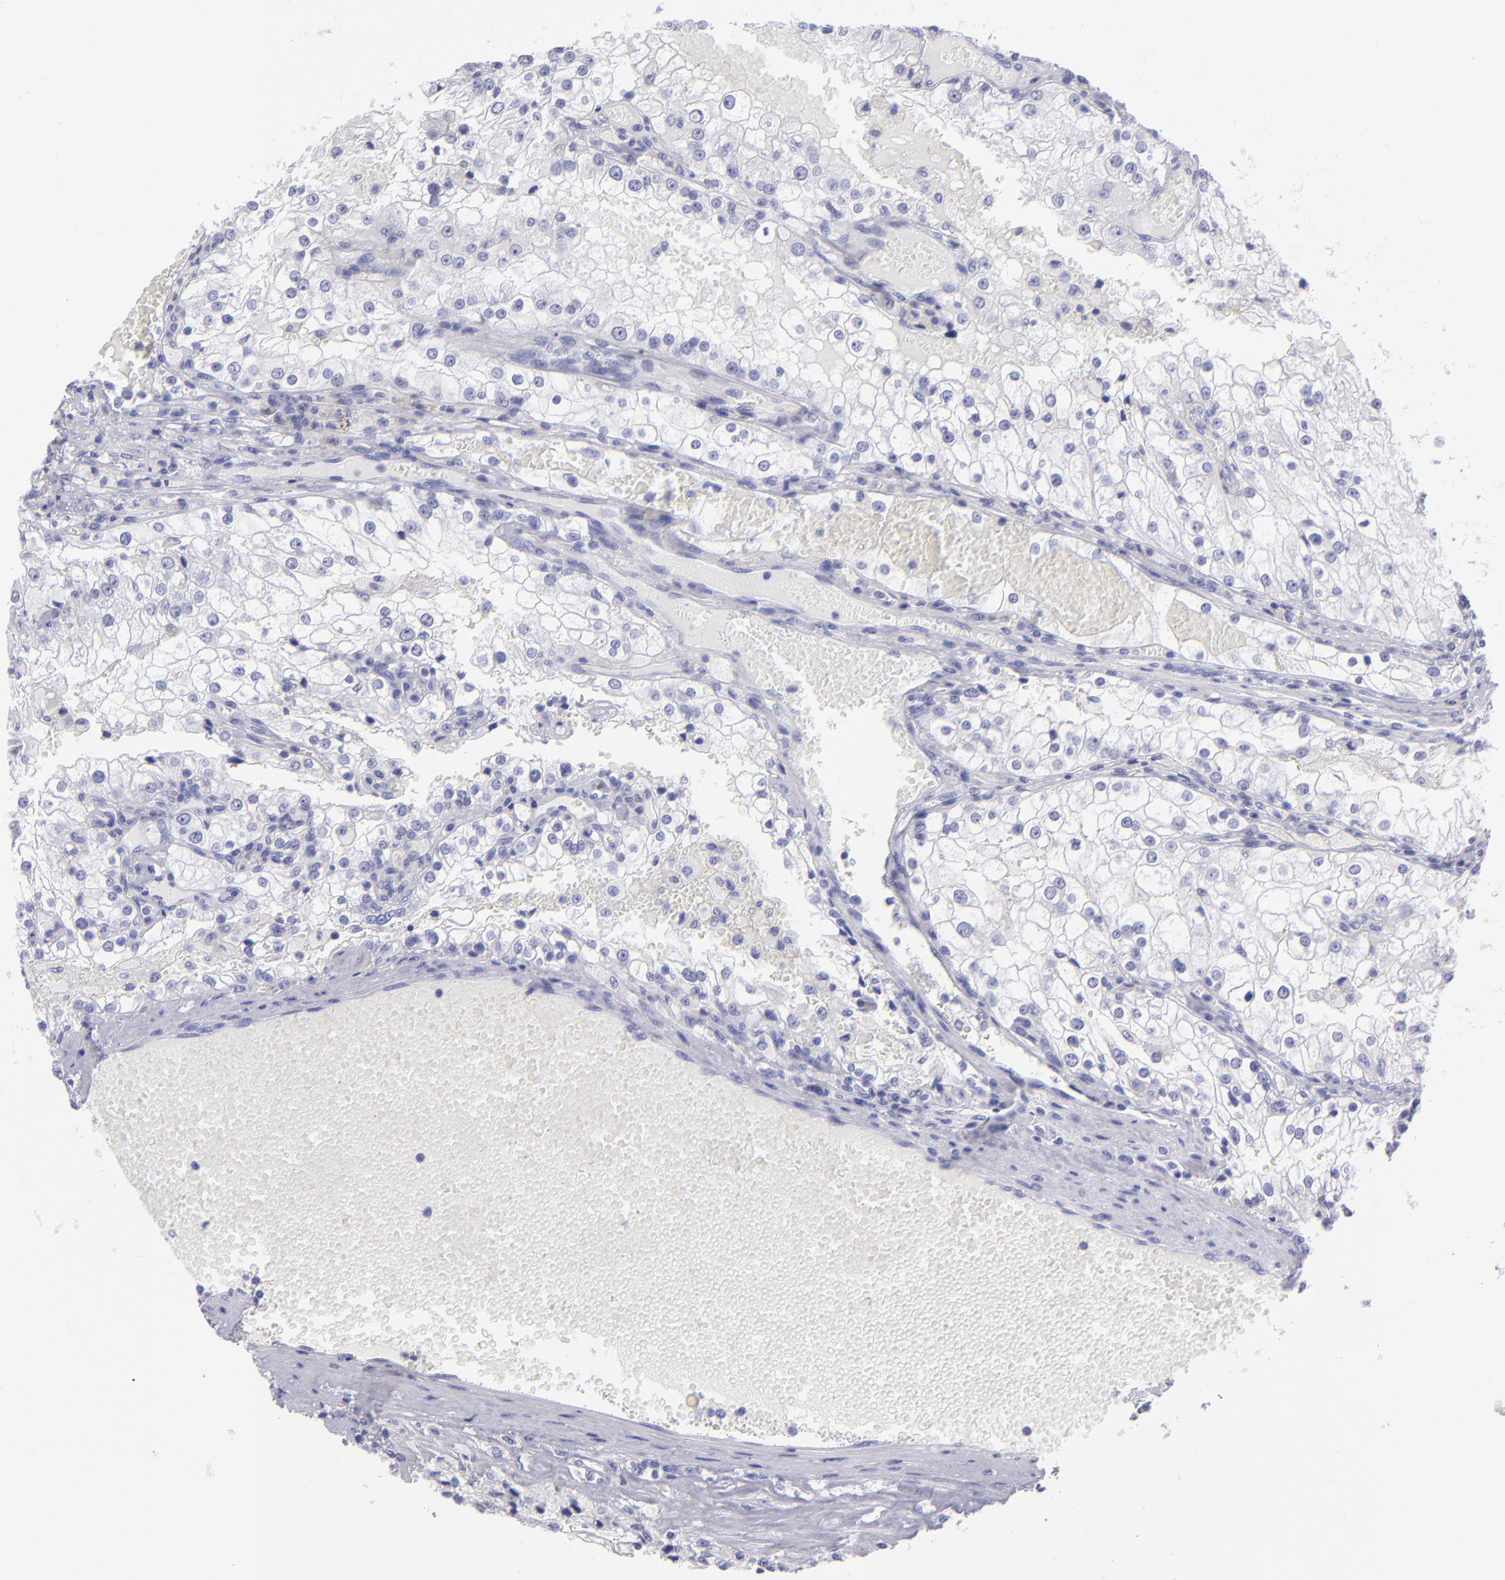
{"staining": {"intensity": "negative", "quantity": "none", "location": "none"}, "tissue": "renal cancer", "cell_type": "Tumor cells", "image_type": "cancer", "snomed": [{"axis": "morphology", "description": "Adenocarcinoma, NOS"}, {"axis": "topography", "description": "Kidney"}], "caption": "Protein analysis of adenocarcinoma (renal) demonstrates no significant expression in tumor cells.", "gene": "CD82", "patient": {"sex": "female", "age": 74}}